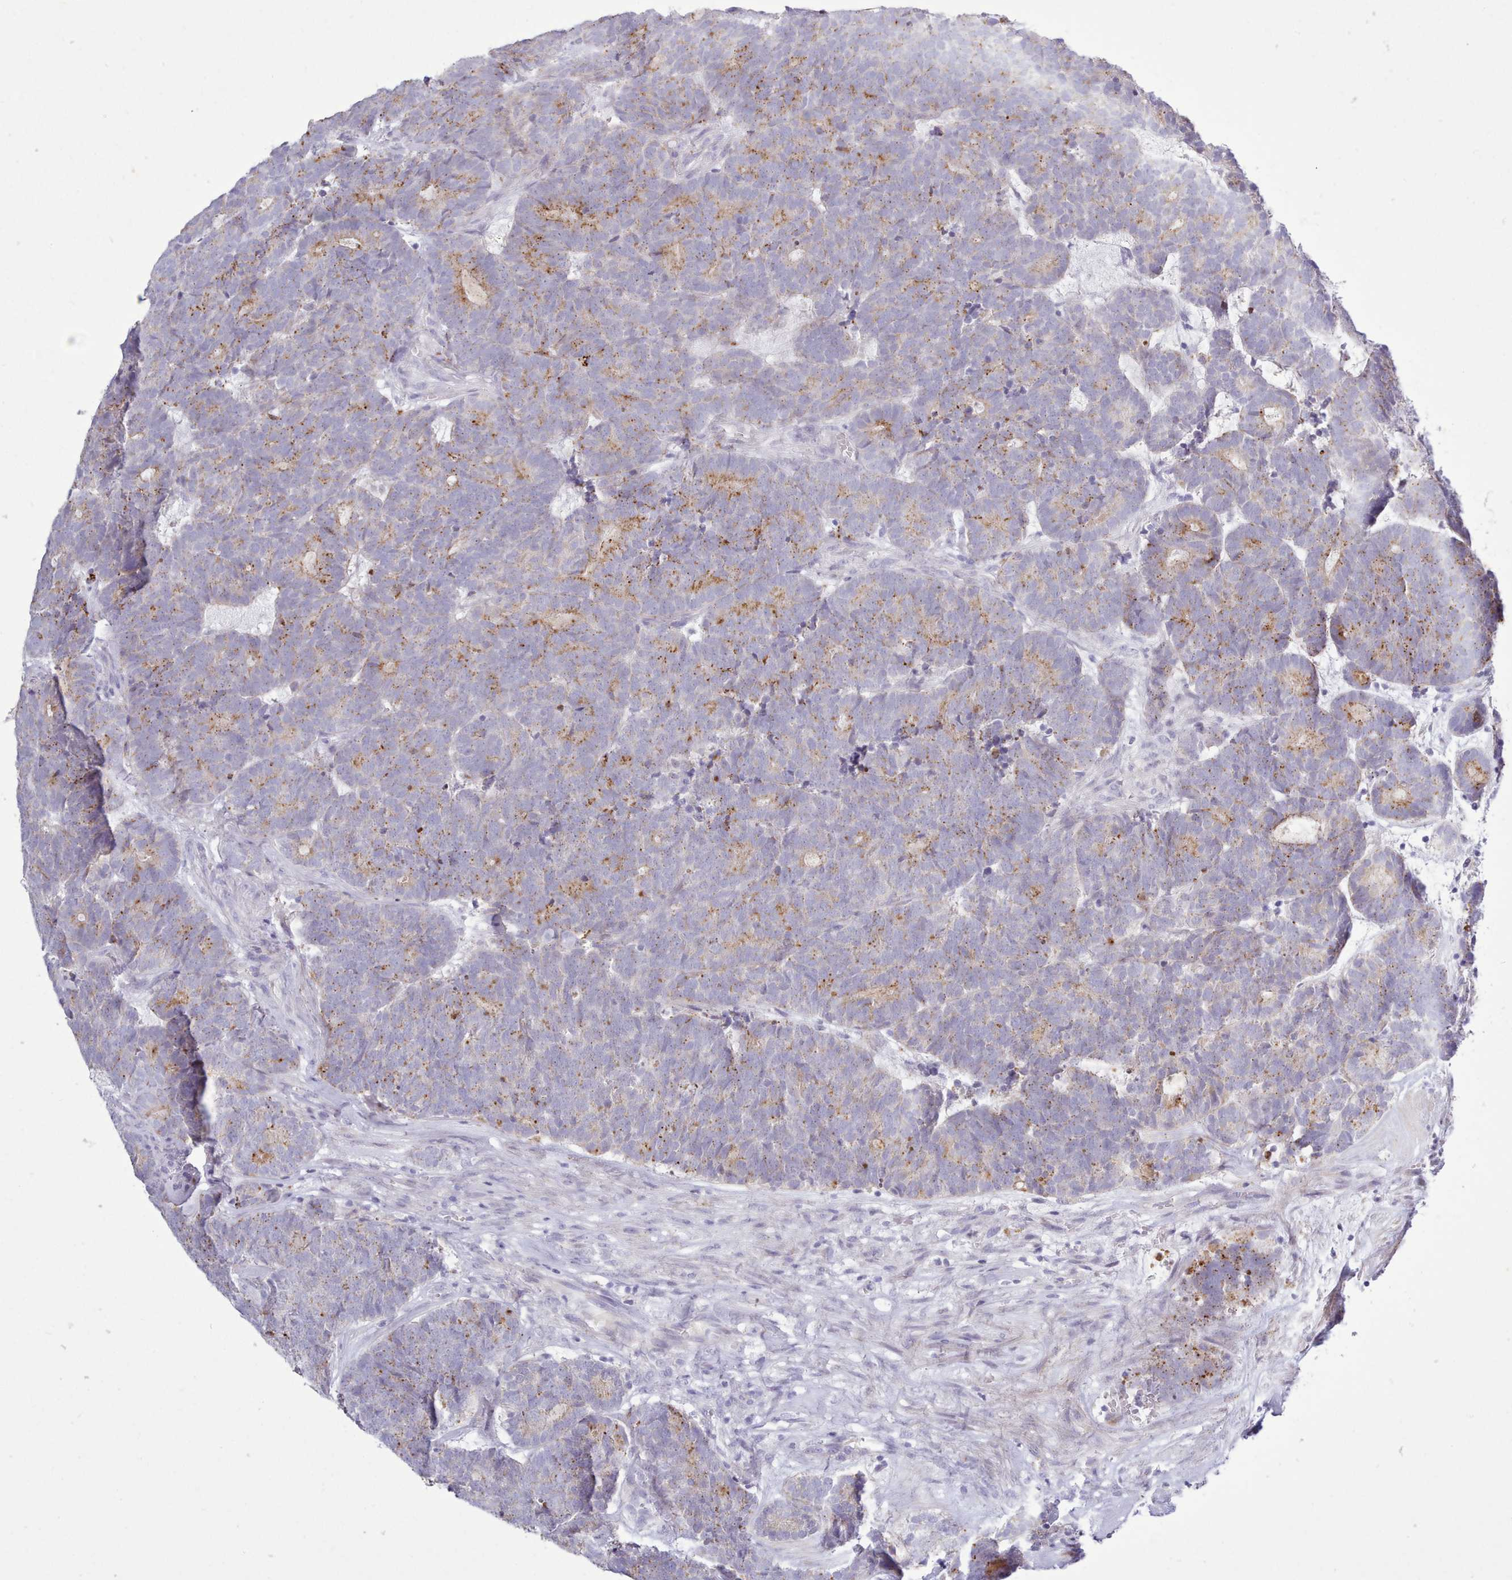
{"staining": {"intensity": "moderate", "quantity": "25%-75%", "location": "cytoplasmic/membranous"}, "tissue": "head and neck cancer", "cell_type": "Tumor cells", "image_type": "cancer", "snomed": [{"axis": "morphology", "description": "Adenocarcinoma, NOS"}, {"axis": "topography", "description": "Head-Neck"}], "caption": "Approximately 25%-75% of tumor cells in human head and neck adenocarcinoma reveal moderate cytoplasmic/membranous protein expression as visualized by brown immunohistochemical staining.", "gene": "SRD5A1", "patient": {"sex": "female", "age": 81}}